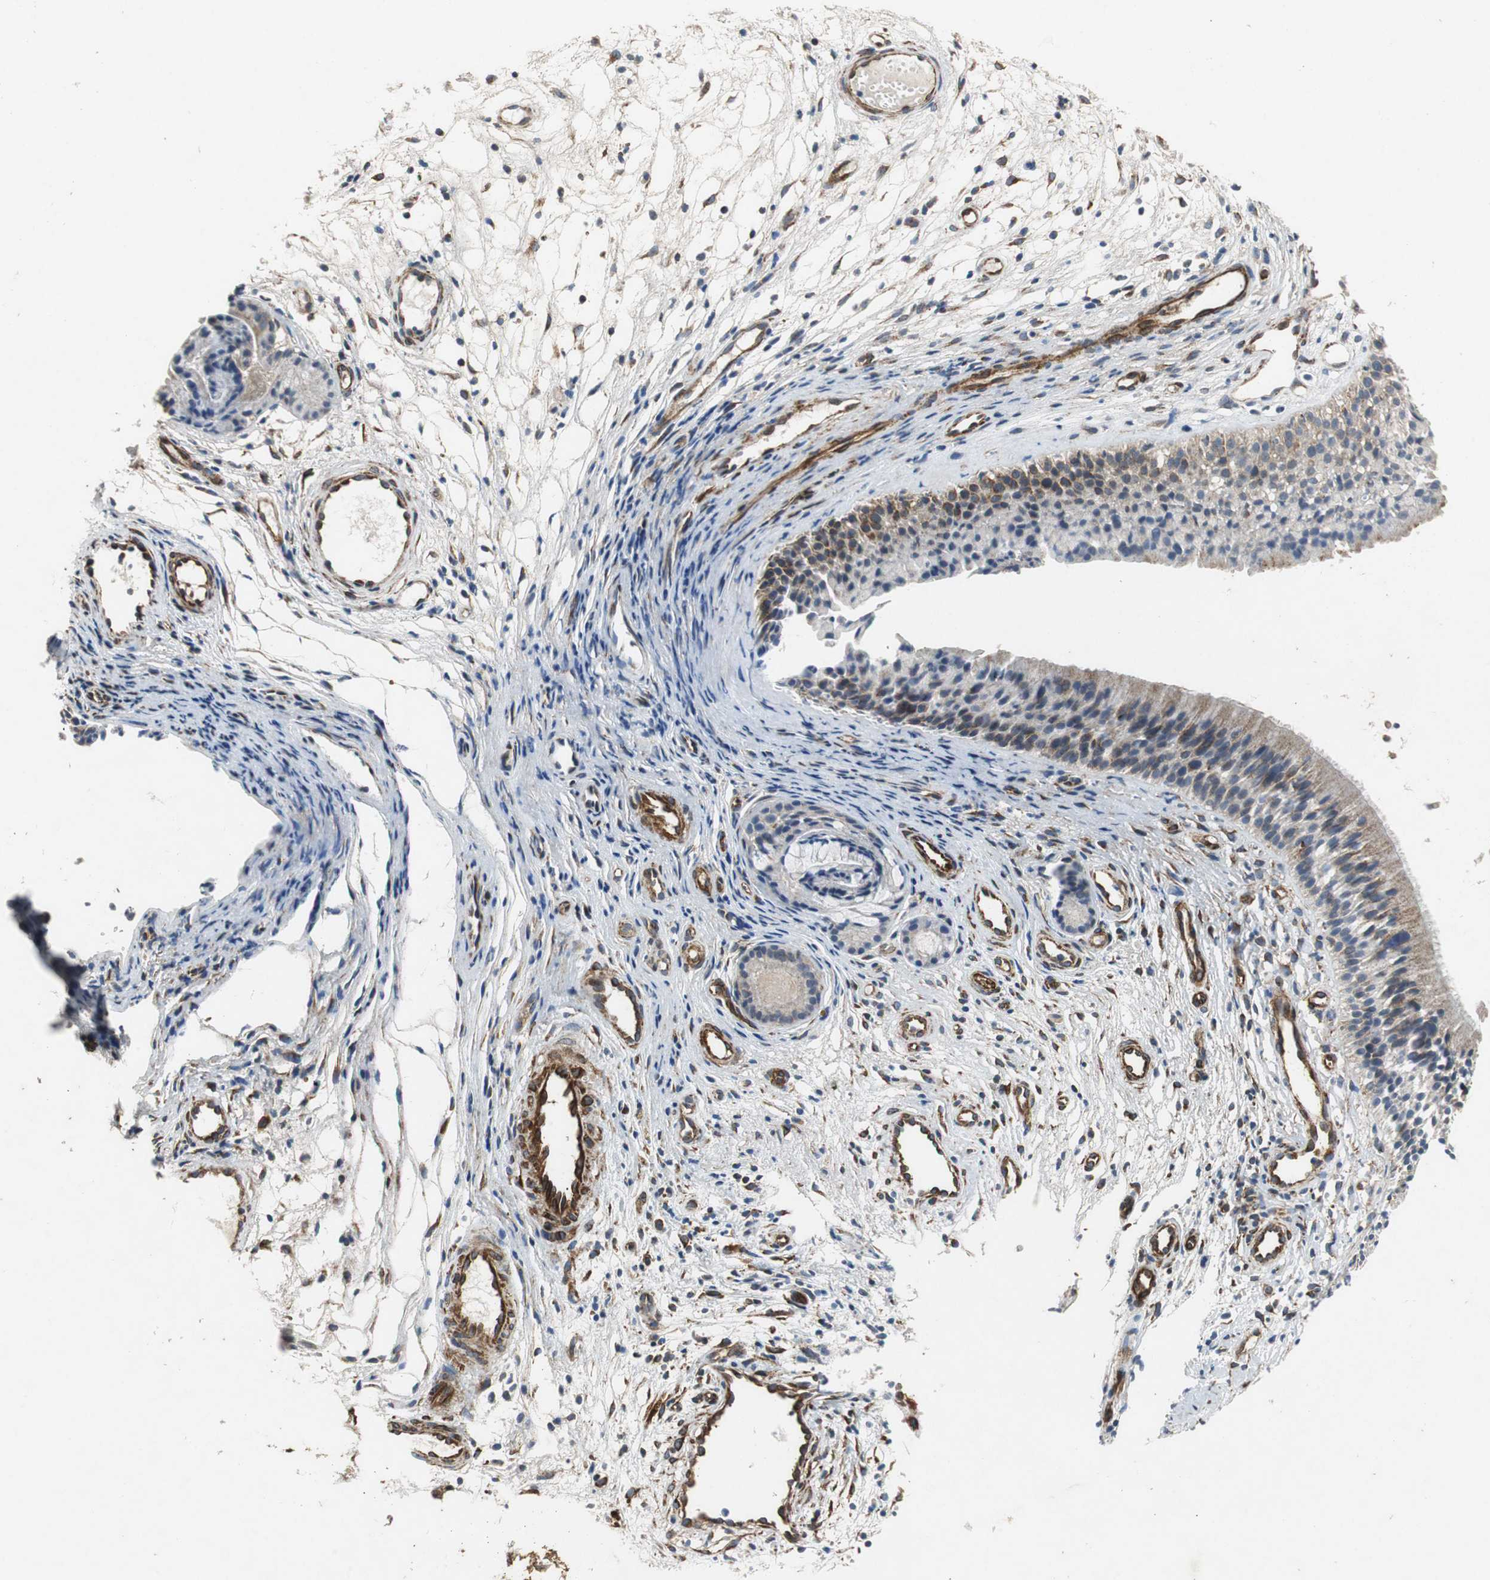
{"staining": {"intensity": "moderate", "quantity": "25%-75%", "location": "cytoplasmic/membranous"}, "tissue": "nasopharynx", "cell_type": "Respiratory epithelial cells", "image_type": "normal", "snomed": [{"axis": "morphology", "description": "Normal tissue, NOS"}, {"axis": "topography", "description": "Nasopharynx"}], "caption": "Nasopharynx stained with DAB IHC displays medium levels of moderate cytoplasmic/membranous expression in approximately 25%-75% of respiratory epithelial cells. (IHC, brightfield microscopy, high magnification).", "gene": "ISCU", "patient": {"sex": "female", "age": 54}}